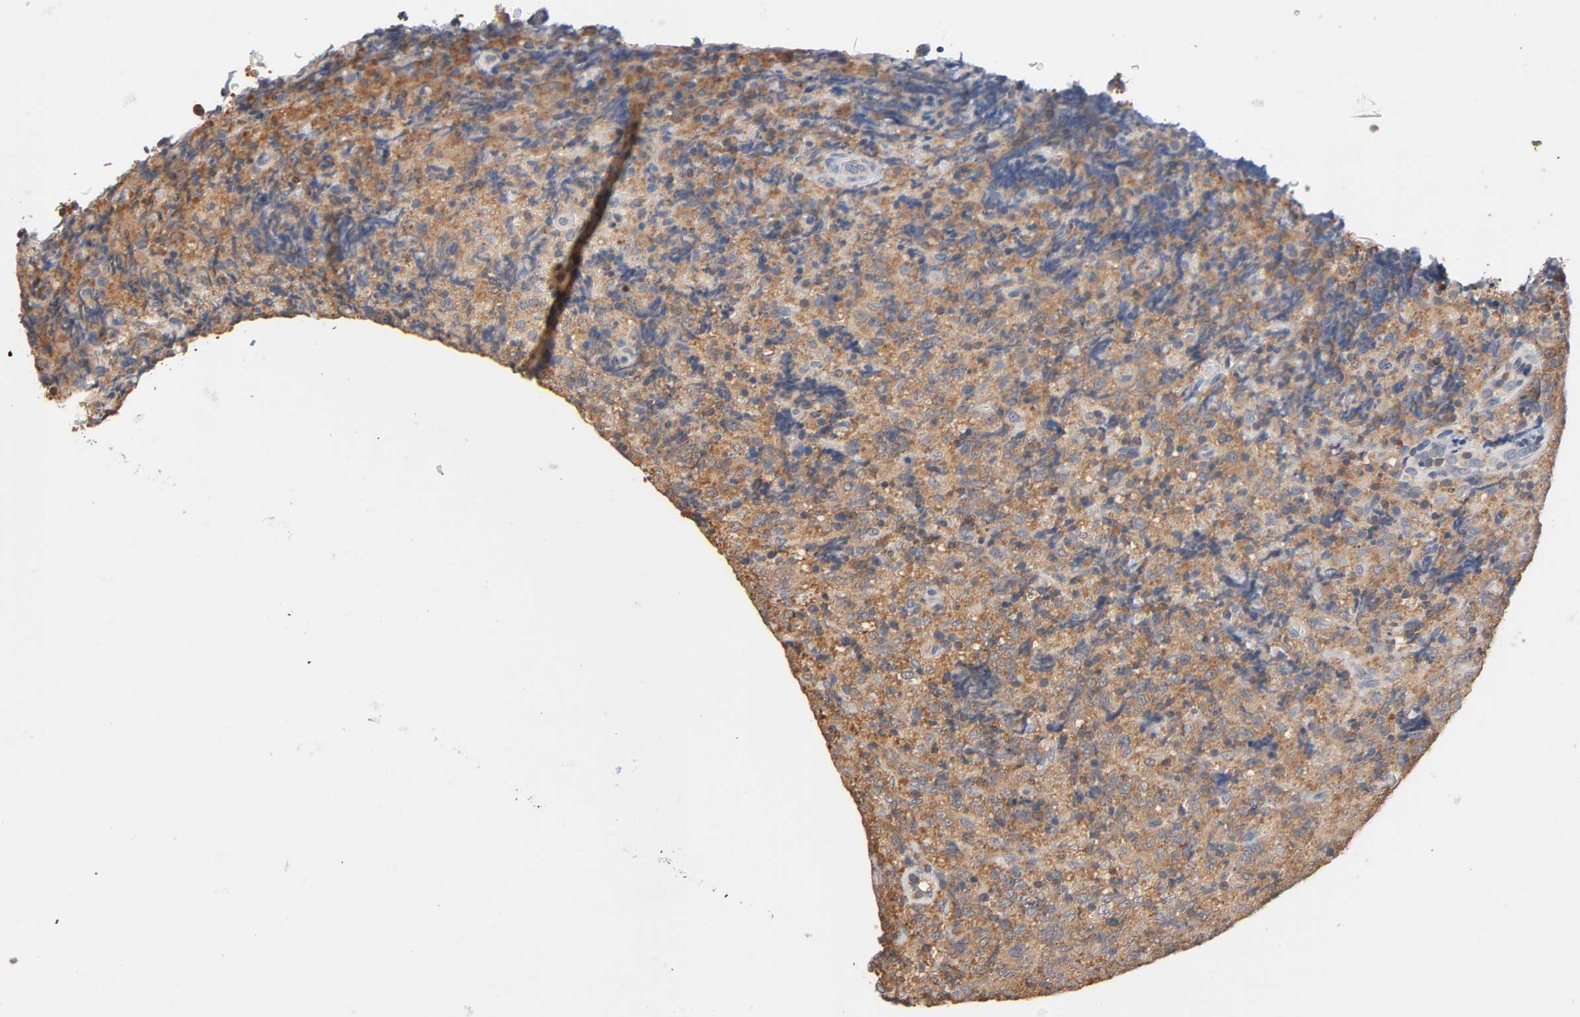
{"staining": {"intensity": "moderate", "quantity": ">75%", "location": "cytoplasmic/membranous"}, "tissue": "lymphoma", "cell_type": "Tumor cells", "image_type": "cancer", "snomed": [{"axis": "morphology", "description": "Malignant lymphoma, non-Hodgkin's type, High grade"}, {"axis": "topography", "description": "Tonsil"}], "caption": "Protein staining of lymphoma tissue reveals moderate cytoplasmic/membranous positivity in about >75% of tumor cells.", "gene": "ALDOA", "patient": {"sex": "female", "age": 36}}